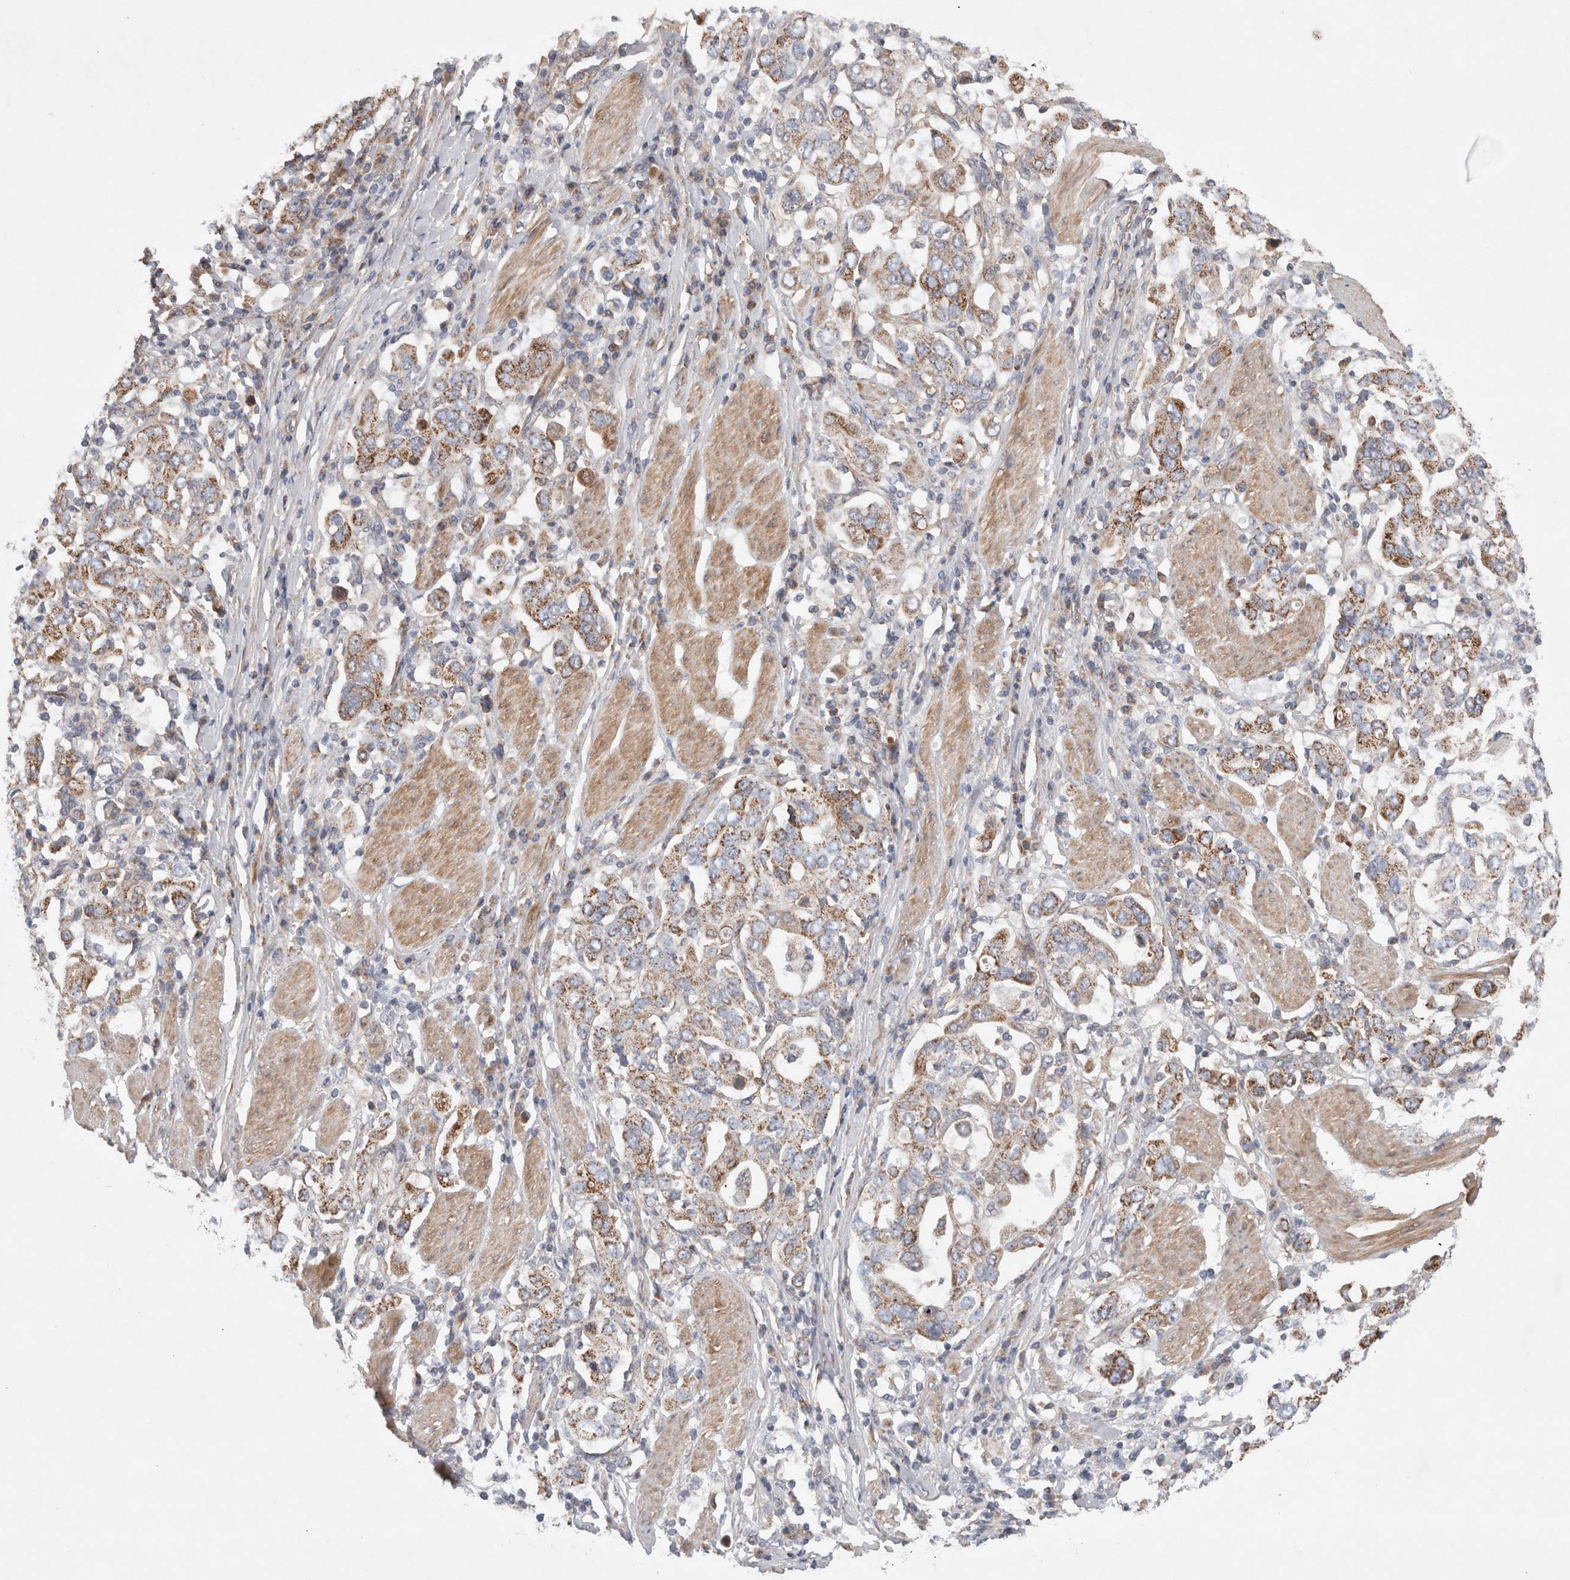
{"staining": {"intensity": "moderate", "quantity": ">75%", "location": "cytoplasmic/membranous"}, "tissue": "stomach cancer", "cell_type": "Tumor cells", "image_type": "cancer", "snomed": [{"axis": "morphology", "description": "Adenocarcinoma, NOS"}, {"axis": "topography", "description": "Stomach, upper"}], "caption": "A medium amount of moderate cytoplasmic/membranous positivity is present in about >75% of tumor cells in stomach adenocarcinoma tissue.", "gene": "MRPS28", "patient": {"sex": "male", "age": 62}}